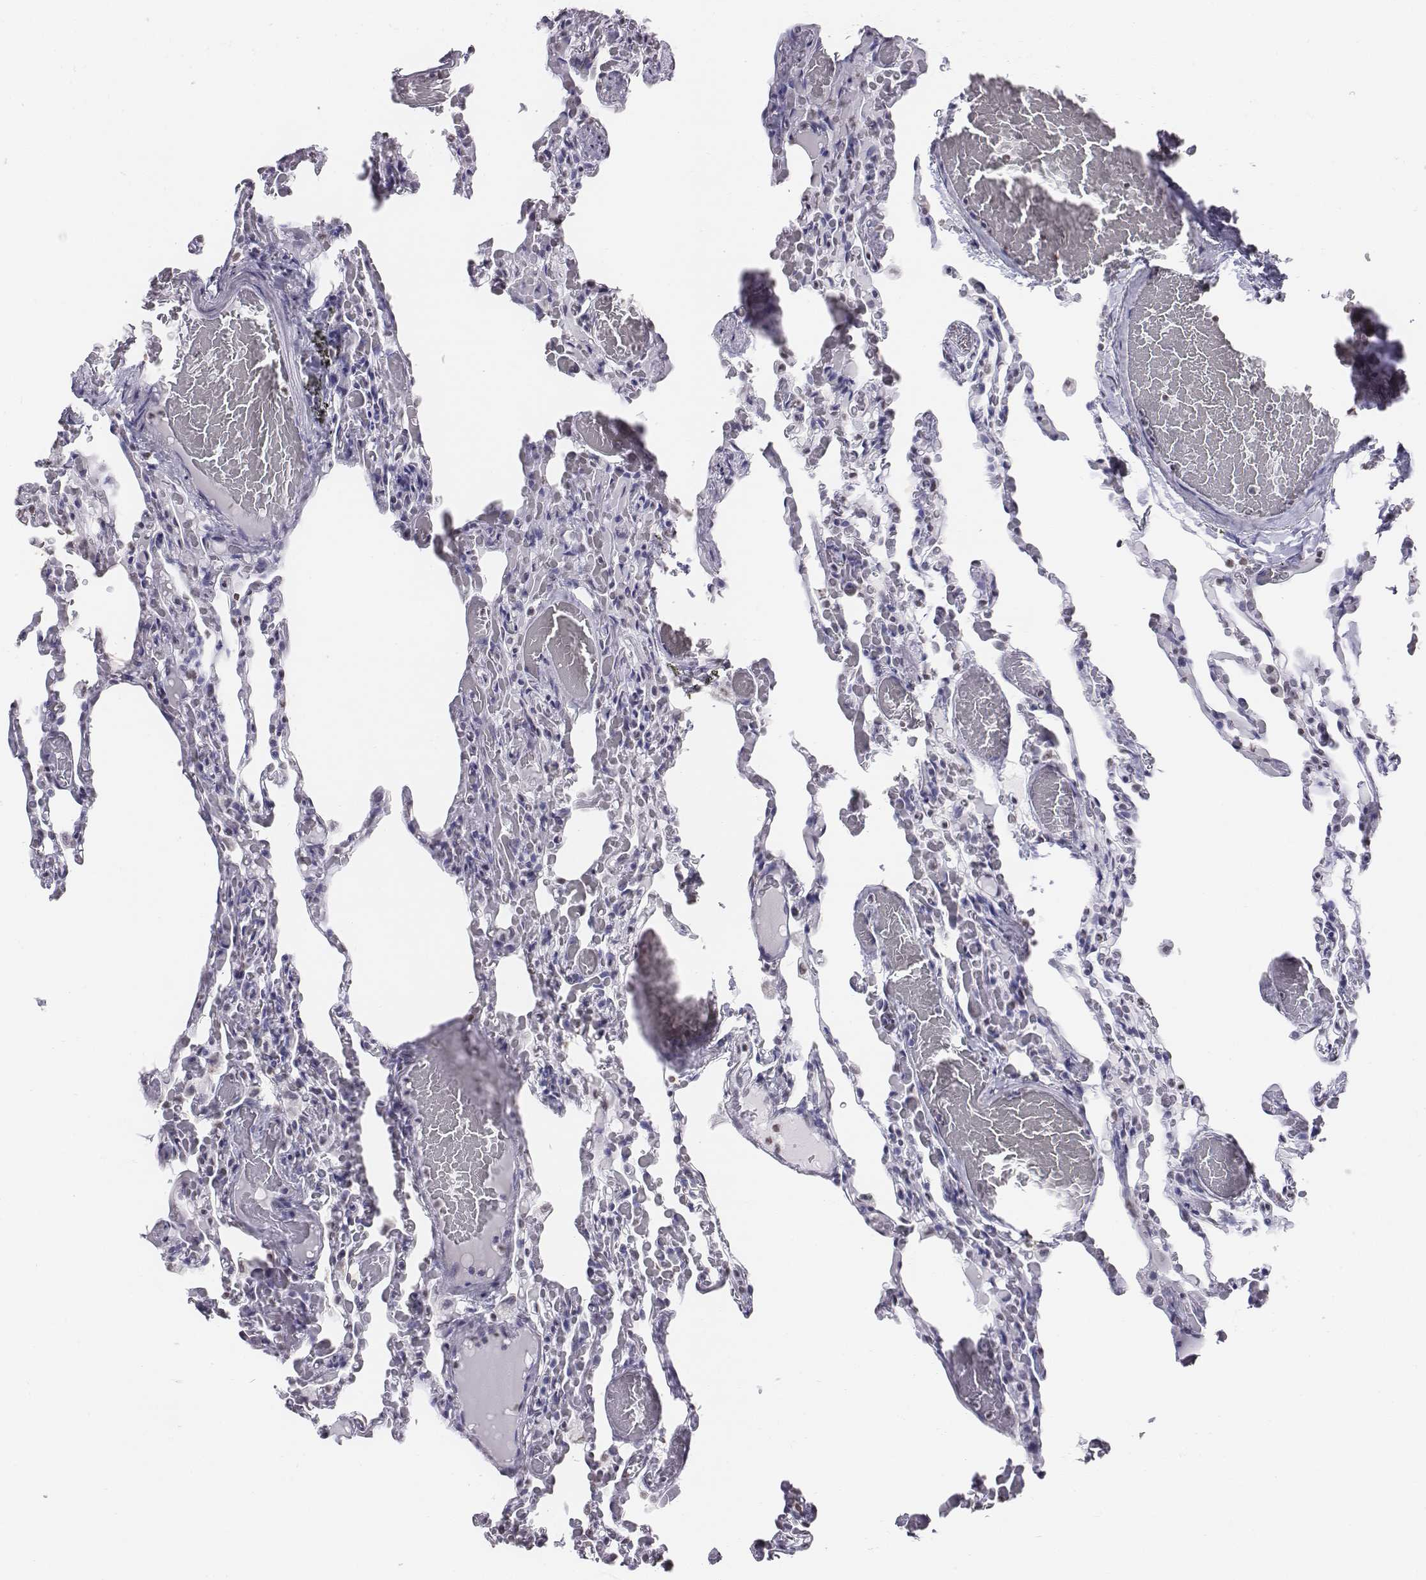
{"staining": {"intensity": "negative", "quantity": "none", "location": "none"}, "tissue": "lung", "cell_type": "Alveolar cells", "image_type": "normal", "snomed": [{"axis": "morphology", "description": "Normal tissue, NOS"}, {"axis": "topography", "description": "Lung"}], "caption": "DAB (3,3'-diaminobenzidine) immunohistochemical staining of normal lung reveals no significant expression in alveolar cells. The staining was performed using DAB to visualize the protein expression in brown, while the nuclei were stained in blue with hematoxylin (Magnification: 20x).", "gene": "BARHL1", "patient": {"sex": "female", "age": 43}}